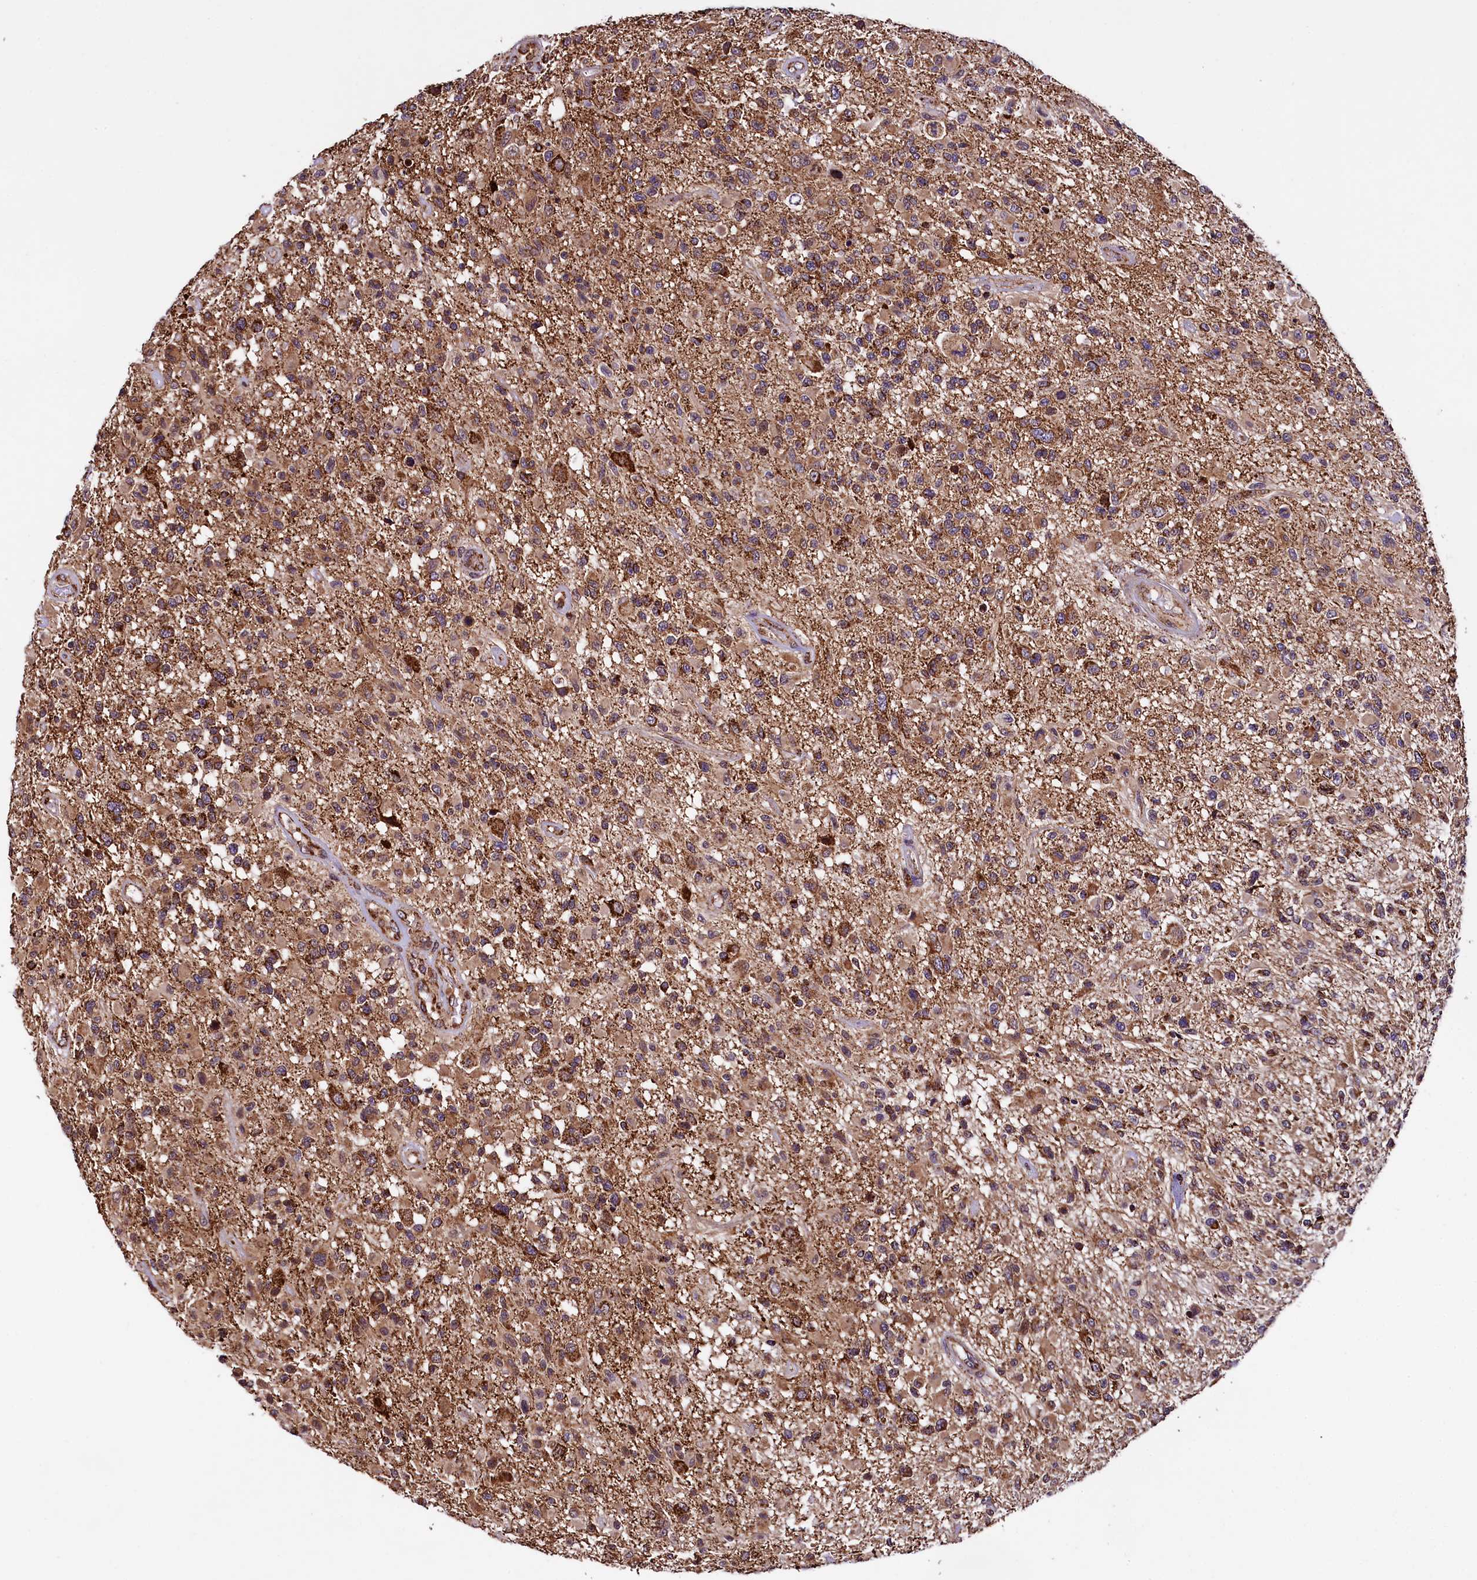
{"staining": {"intensity": "moderate", "quantity": ">75%", "location": "cytoplasmic/membranous"}, "tissue": "glioma", "cell_type": "Tumor cells", "image_type": "cancer", "snomed": [{"axis": "morphology", "description": "Glioma, malignant, High grade"}, {"axis": "morphology", "description": "Glioblastoma, NOS"}, {"axis": "topography", "description": "Brain"}], "caption": "This histopathology image reveals IHC staining of human glioma, with medium moderate cytoplasmic/membranous staining in about >75% of tumor cells.", "gene": "KLC2", "patient": {"sex": "male", "age": 60}}